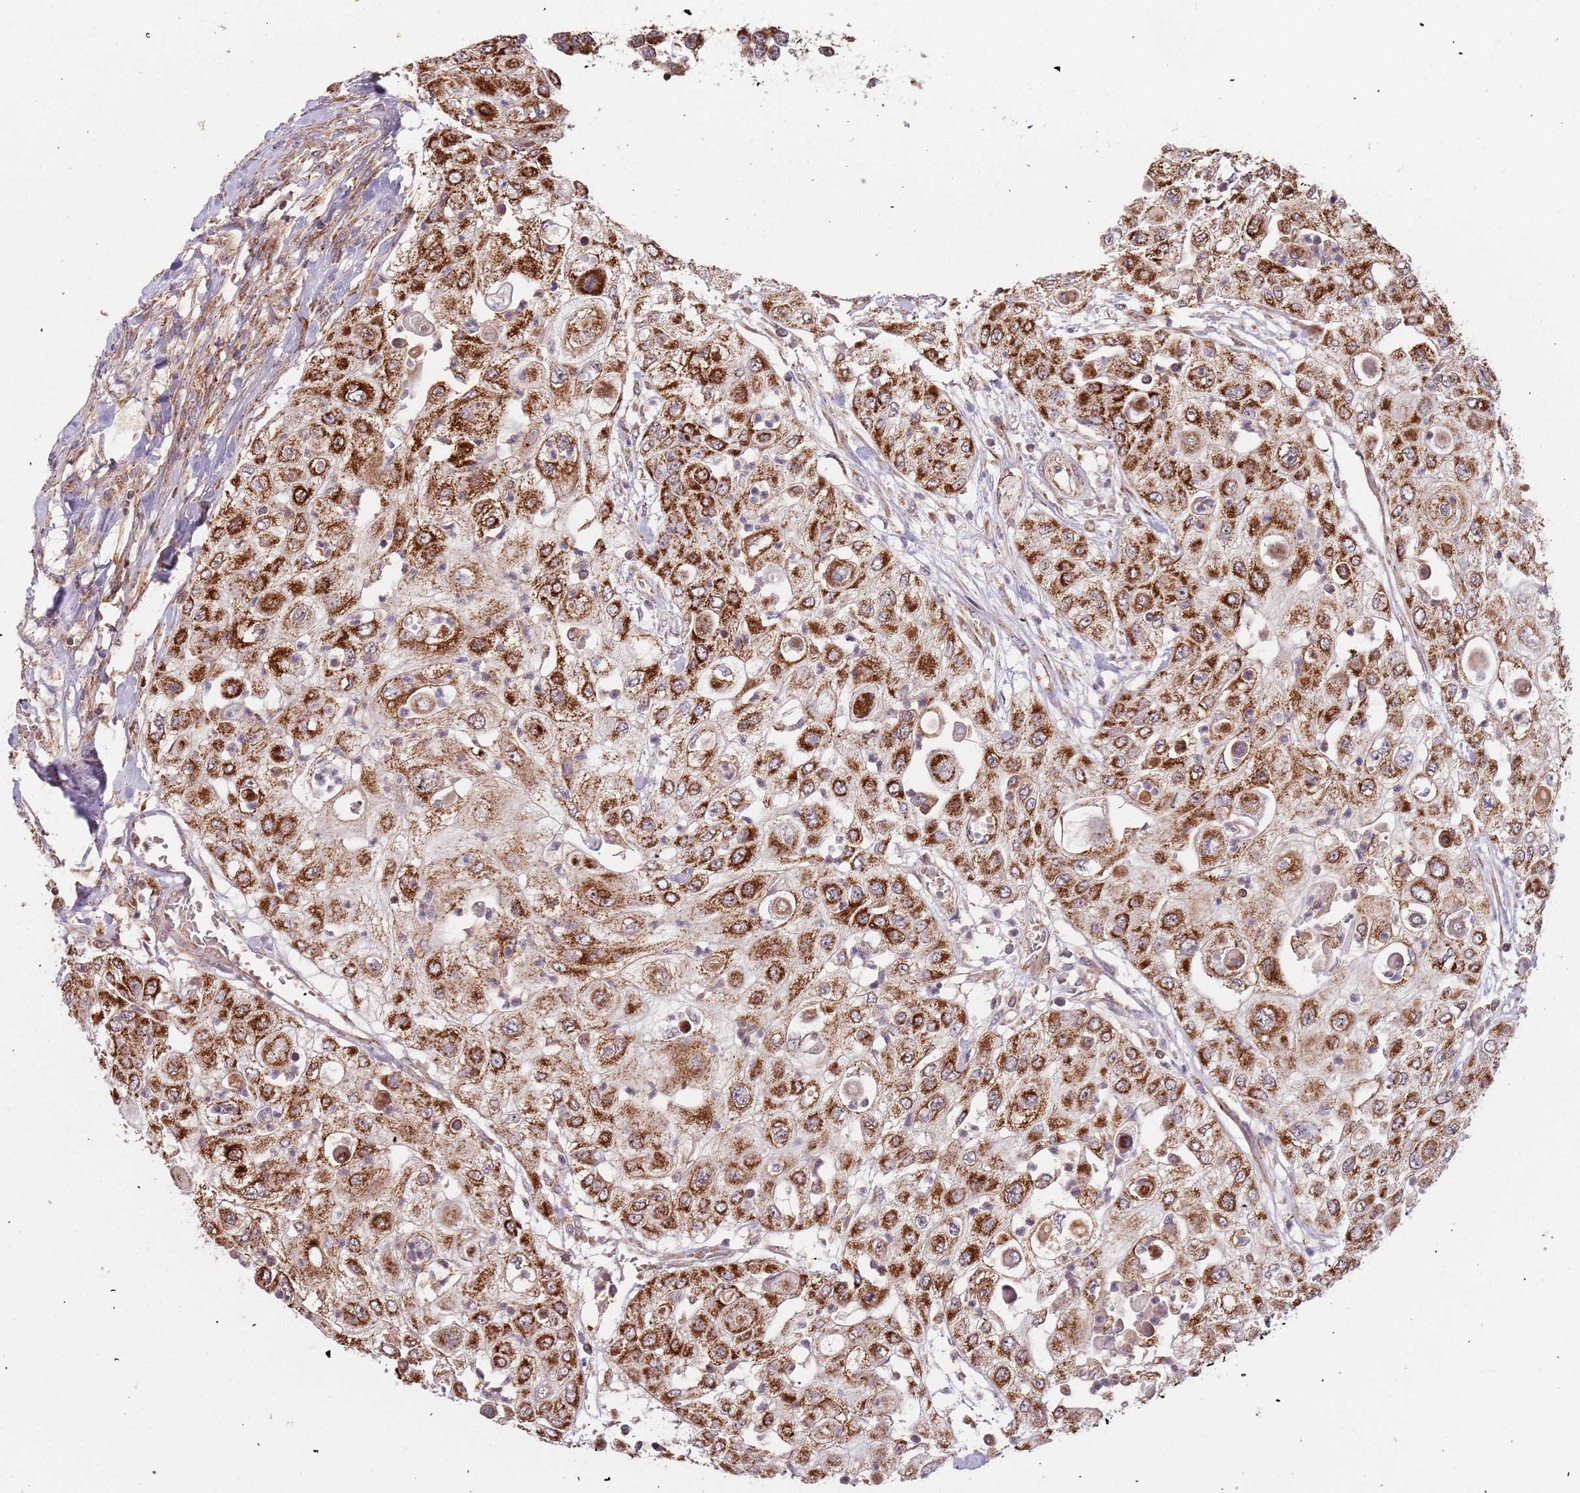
{"staining": {"intensity": "strong", "quantity": ">75%", "location": "cytoplasmic/membranous"}, "tissue": "urothelial cancer", "cell_type": "Tumor cells", "image_type": "cancer", "snomed": [{"axis": "morphology", "description": "Urothelial carcinoma, High grade"}, {"axis": "topography", "description": "Urinary bladder"}], "caption": "A histopathology image of human urothelial cancer stained for a protein exhibits strong cytoplasmic/membranous brown staining in tumor cells. (DAB (3,3'-diaminobenzidine) = brown stain, brightfield microscopy at high magnification).", "gene": "IL17RD", "patient": {"sex": "female", "age": 79}}